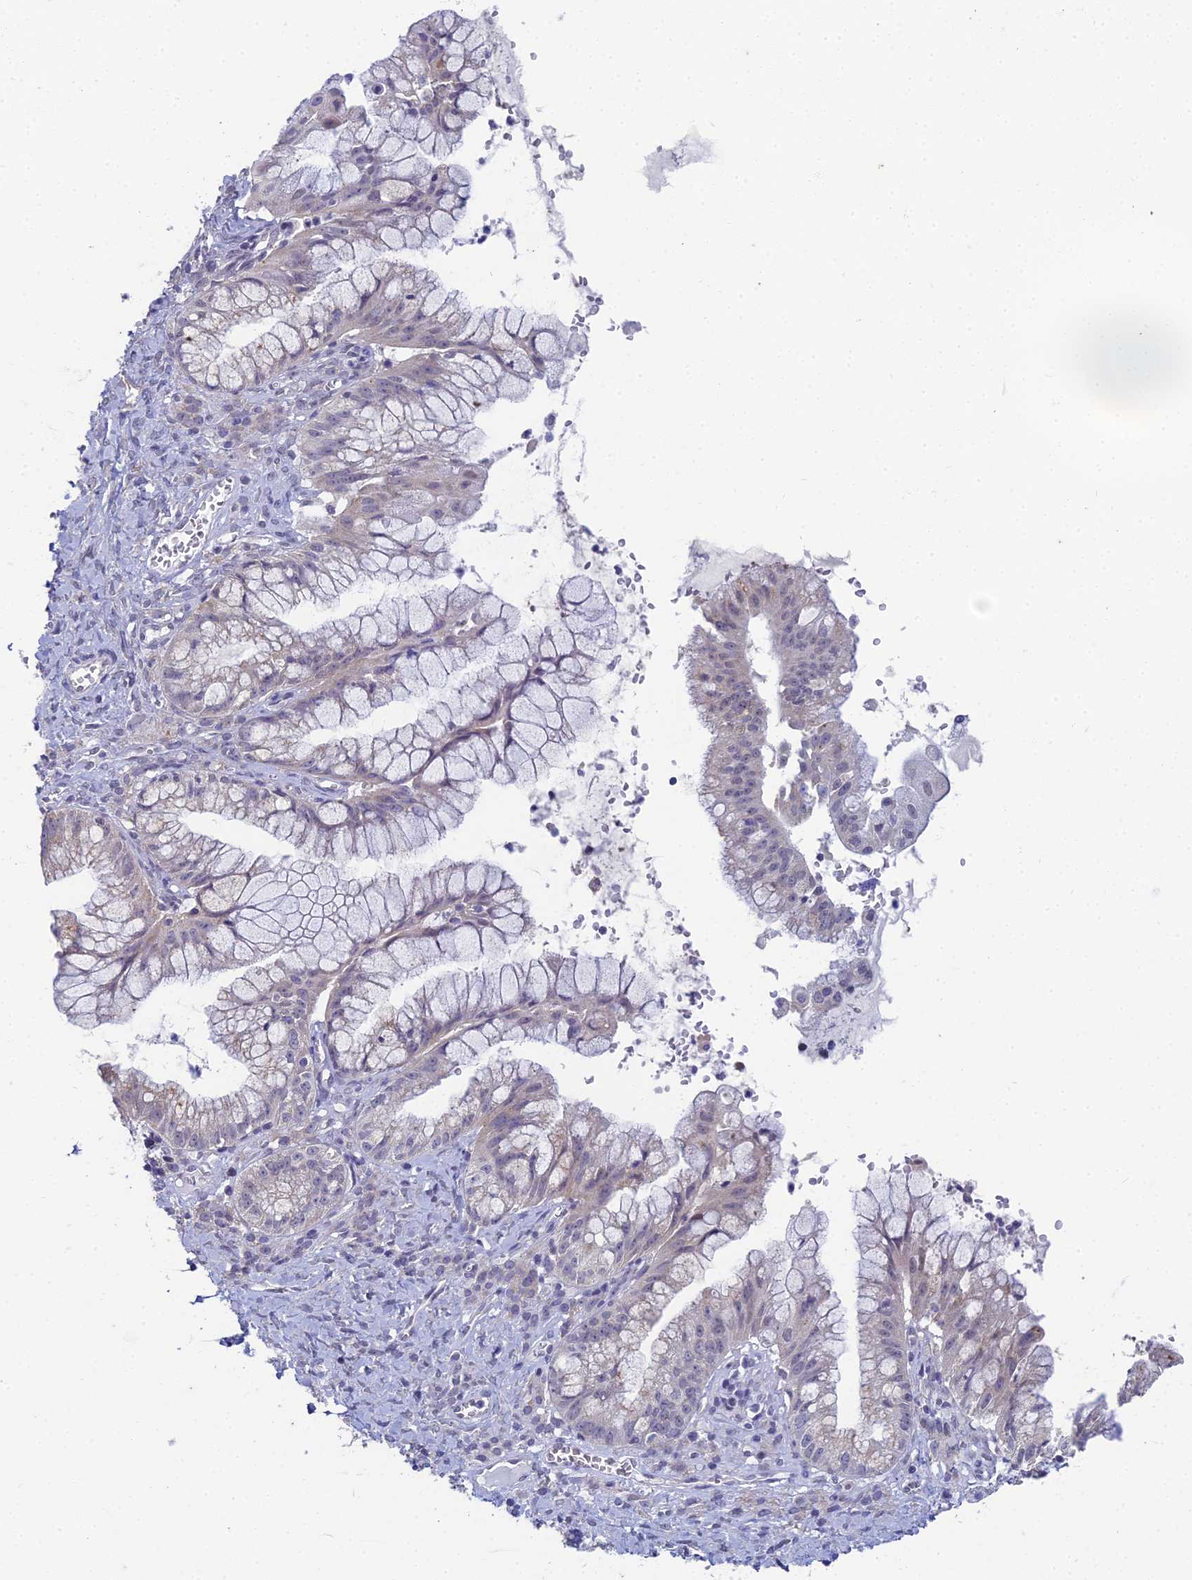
{"staining": {"intensity": "weak", "quantity": "<25%", "location": "cytoplasmic/membranous,nuclear"}, "tissue": "ovarian cancer", "cell_type": "Tumor cells", "image_type": "cancer", "snomed": [{"axis": "morphology", "description": "Cystadenocarcinoma, mucinous, NOS"}, {"axis": "topography", "description": "Ovary"}], "caption": "Immunohistochemistry (IHC) image of neoplastic tissue: human ovarian cancer (mucinous cystadenocarcinoma) stained with DAB (3,3'-diaminobenzidine) displays no significant protein expression in tumor cells.", "gene": "EEF2KMT", "patient": {"sex": "female", "age": 70}}